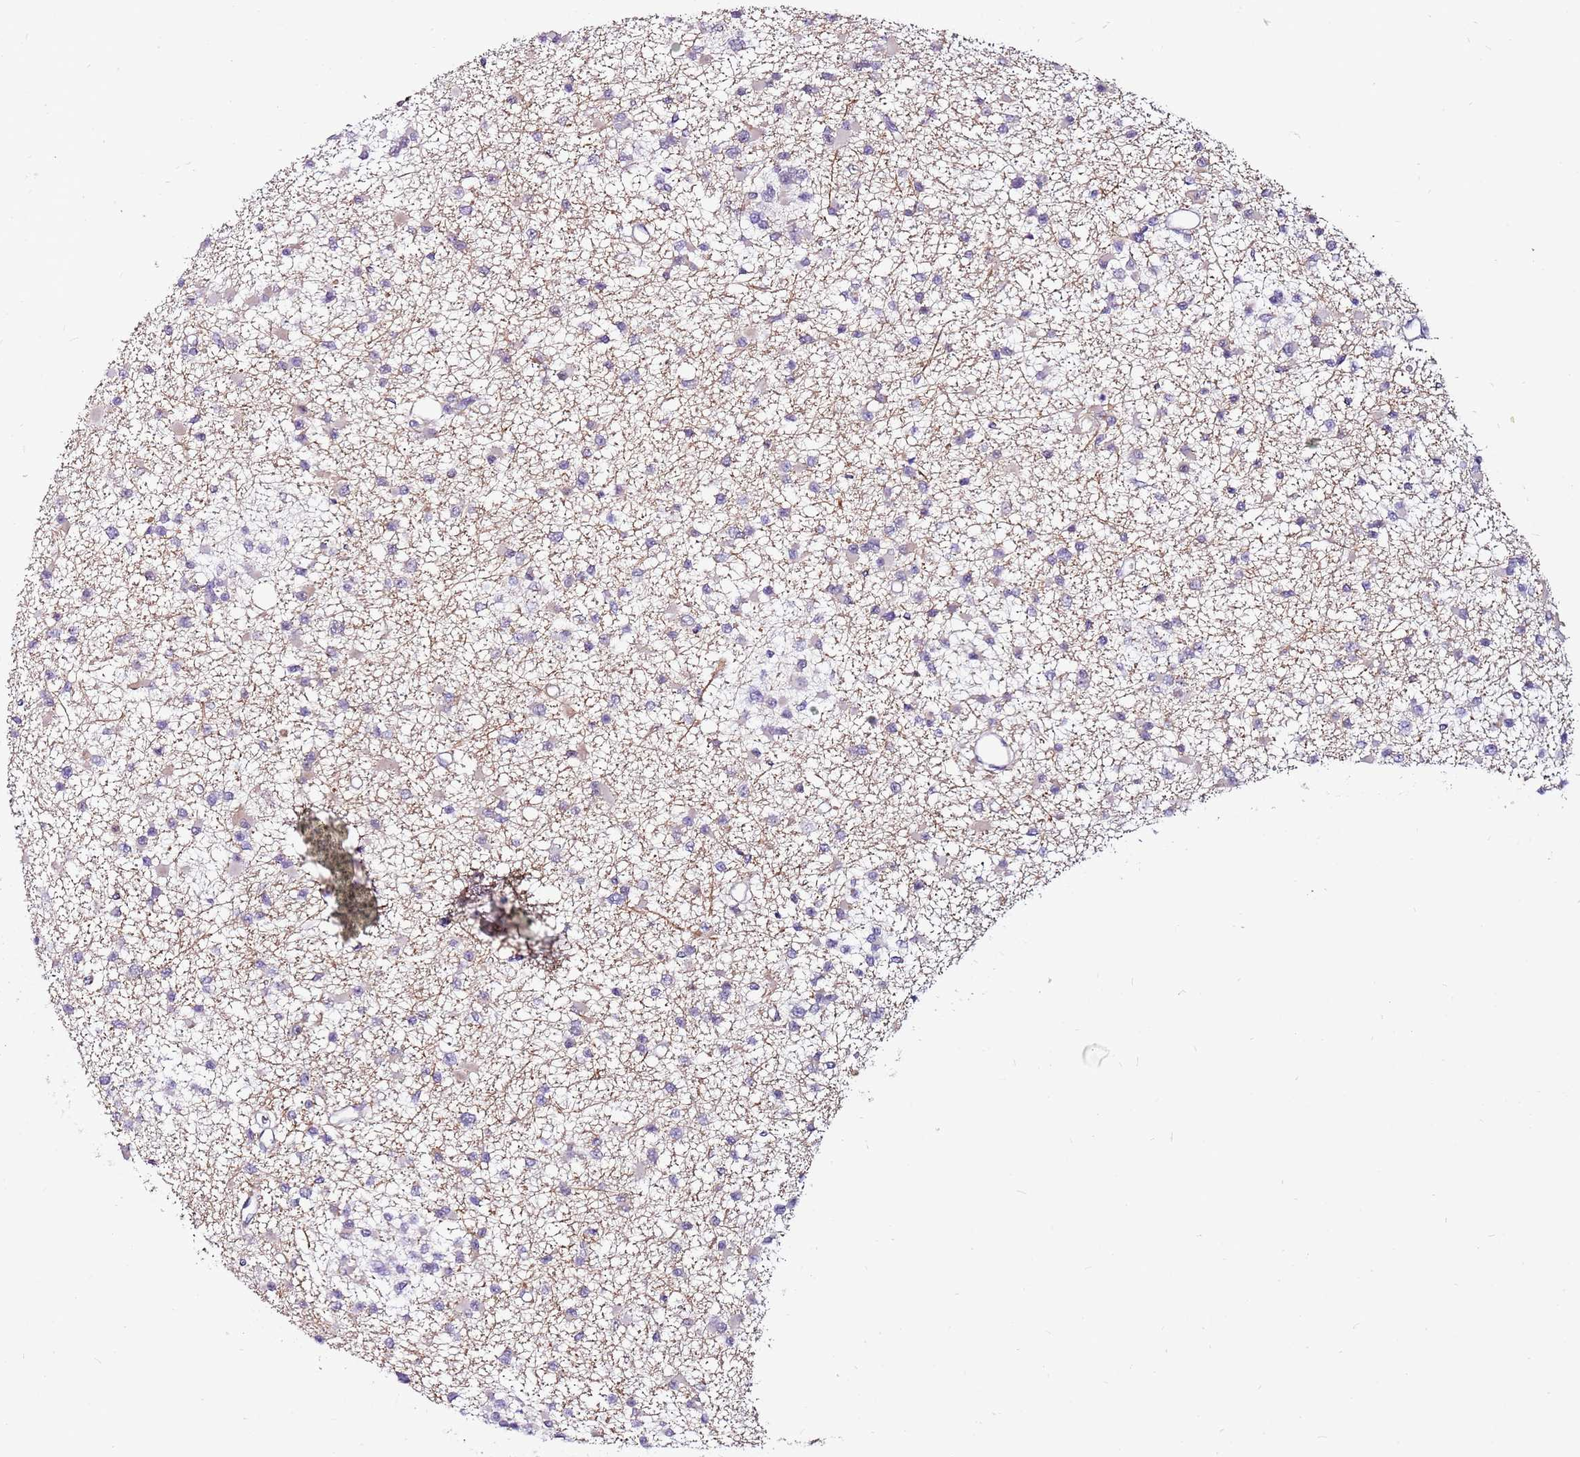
{"staining": {"intensity": "negative", "quantity": "none", "location": "none"}, "tissue": "glioma", "cell_type": "Tumor cells", "image_type": "cancer", "snomed": [{"axis": "morphology", "description": "Glioma, malignant, Low grade"}, {"axis": "topography", "description": "Brain"}], "caption": "Protein analysis of glioma shows no significant staining in tumor cells.", "gene": "POLE3", "patient": {"sex": "female", "age": 22}}